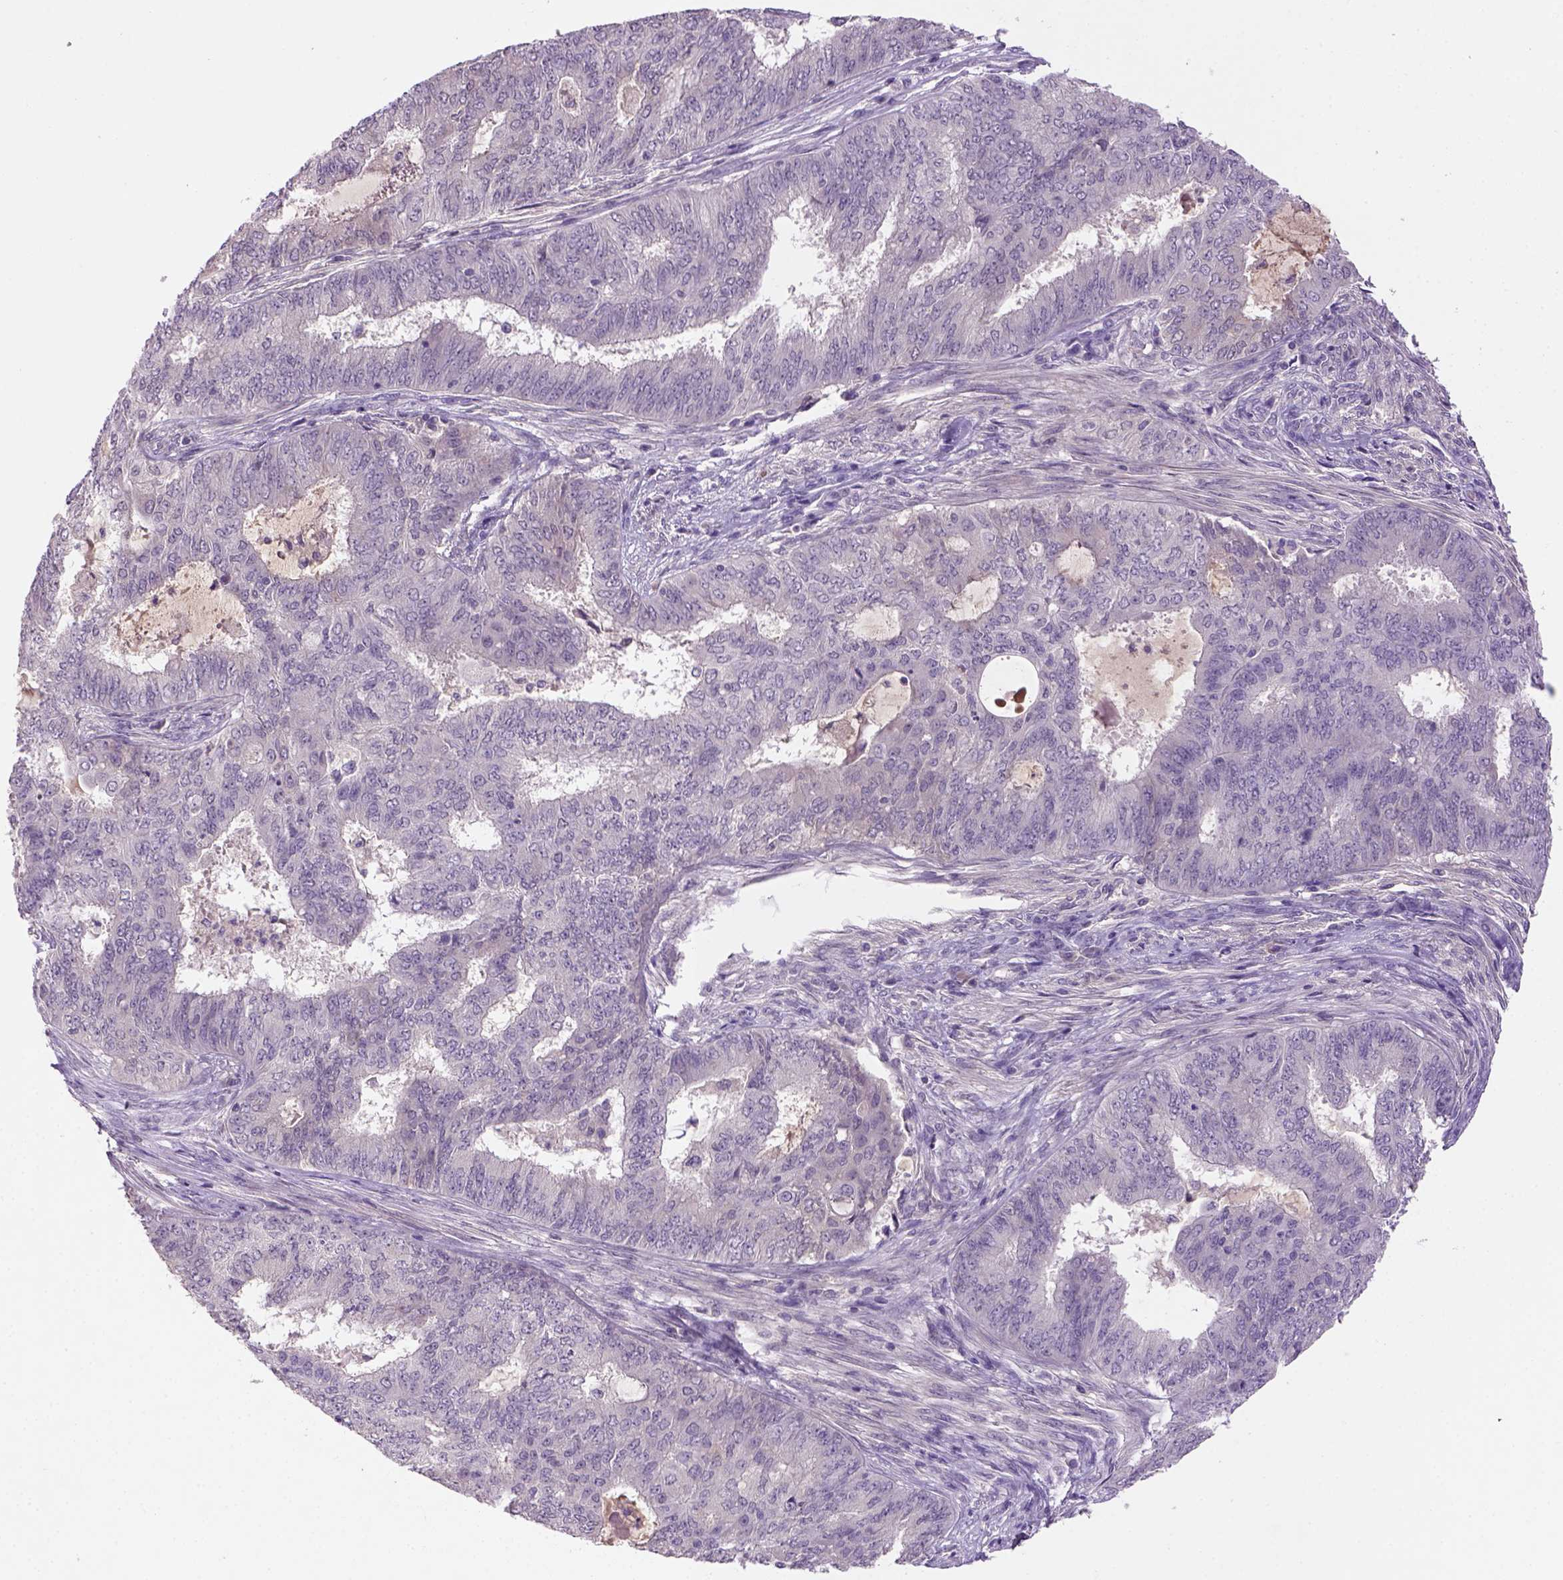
{"staining": {"intensity": "negative", "quantity": "none", "location": "none"}, "tissue": "endometrial cancer", "cell_type": "Tumor cells", "image_type": "cancer", "snomed": [{"axis": "morphology", "description": "Adenocarcinoma, NOS"}, {"axis": "topography", "description": "Endometrium"}], "caption": "Immunohistochemistry (IHC) of endometrial adenocarcinoma exhibits no positivity in tumor cells.", "gene": "NLGN2", "patient": {"sex": "female", "age": 62}}